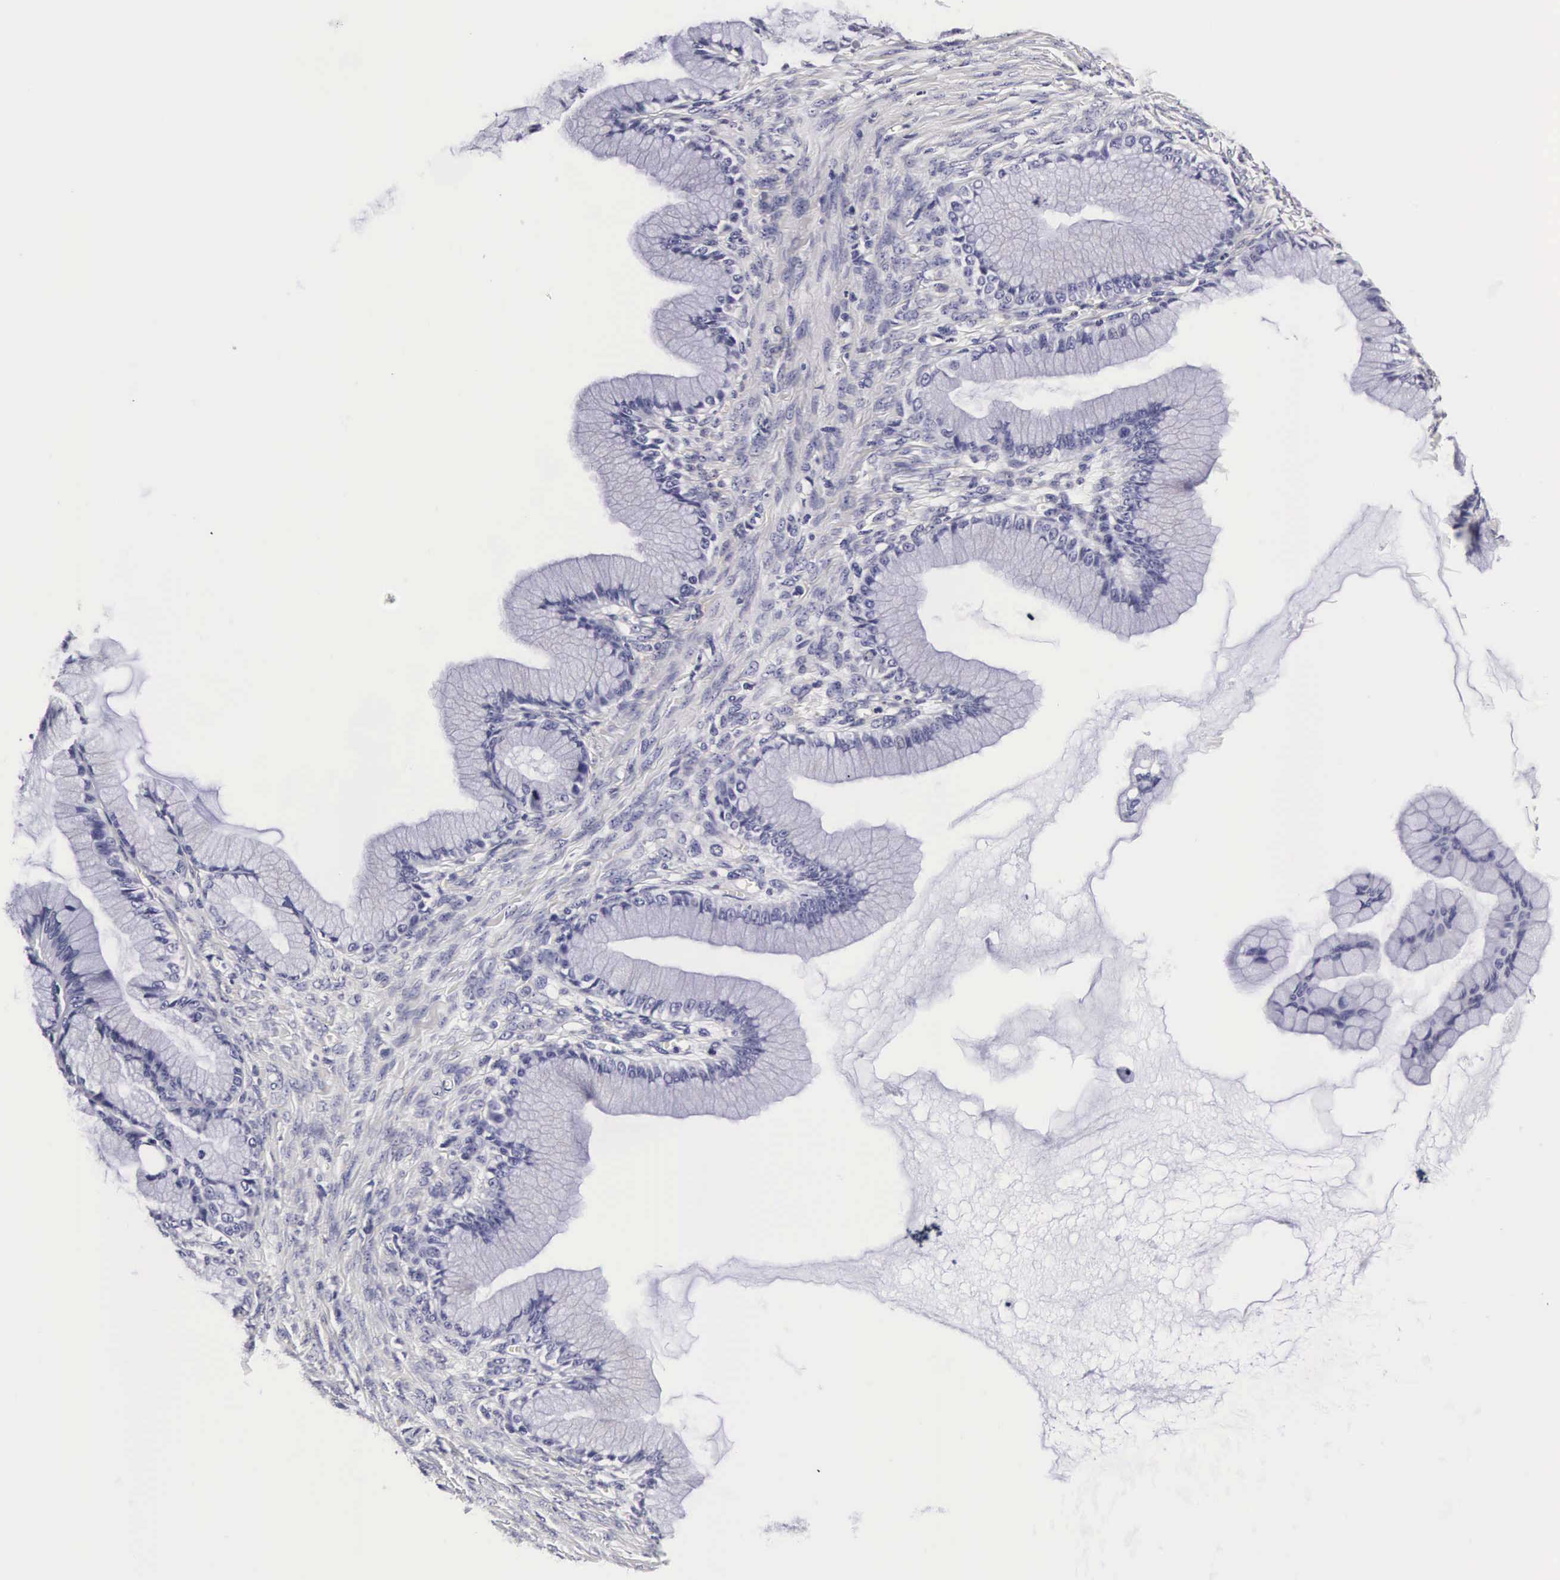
{"staining": {"intensity": "negative", "quantity": "none", "location": "none"}, "tissue": "ovarian cancer", "cell_type": "Tumor cells", "image_type": "cancer", "snomed": [{"axis": "morphology", "description": "Cystadenocarcinoma, mucinous, NOS"}, {"axis": "topography", "description": "Ovary"}], "caption": "Protein analysis of ovarian mucinous cystadenocarcinoma reveals no significant staining in tumor cells.", "gene": "RNASE6", "patient": {"sex": "female", "age": 41}}